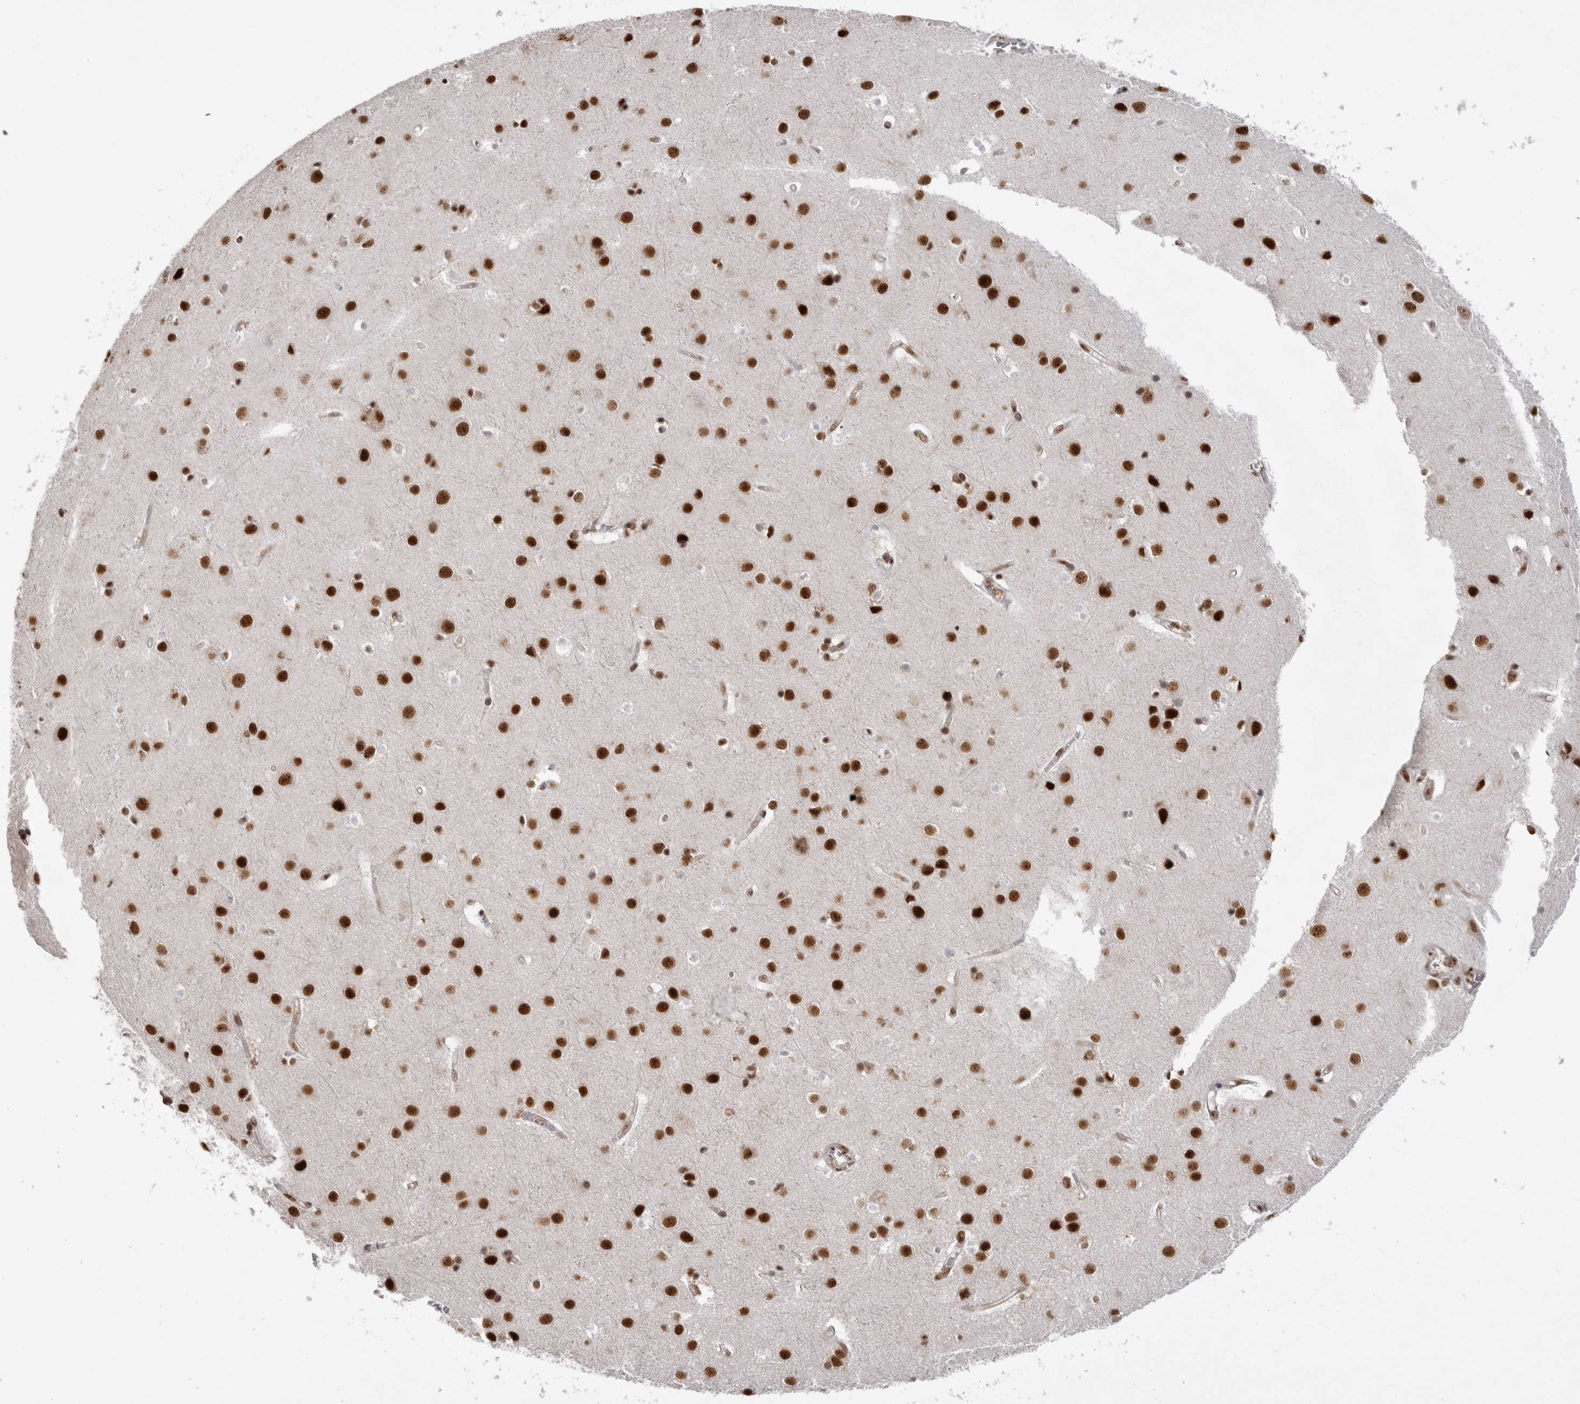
{"staining": {"intensity": "moderate", "quantity": ">75%", "location": "nuclear"}, "tissue": "cerebral cortex", "cell_type": "Endothelial cells", "image_type": "normal", "snomed": [{"axis": "morphology", "description": "Normal tissue, NOS"}, {"axis": "topography", "description": "Cerebral cortex"}], "caption": "Immunohistochemical staining of unremarkable cerebral cortex displays medium levels of moderate nuclear staining in about >75% of endothelial cells. (DAB IHC, brown staining for protein, blue staining for nuclei).", "gene": "PPP1R8", "patient": {"sex": "male", "age": 54}}